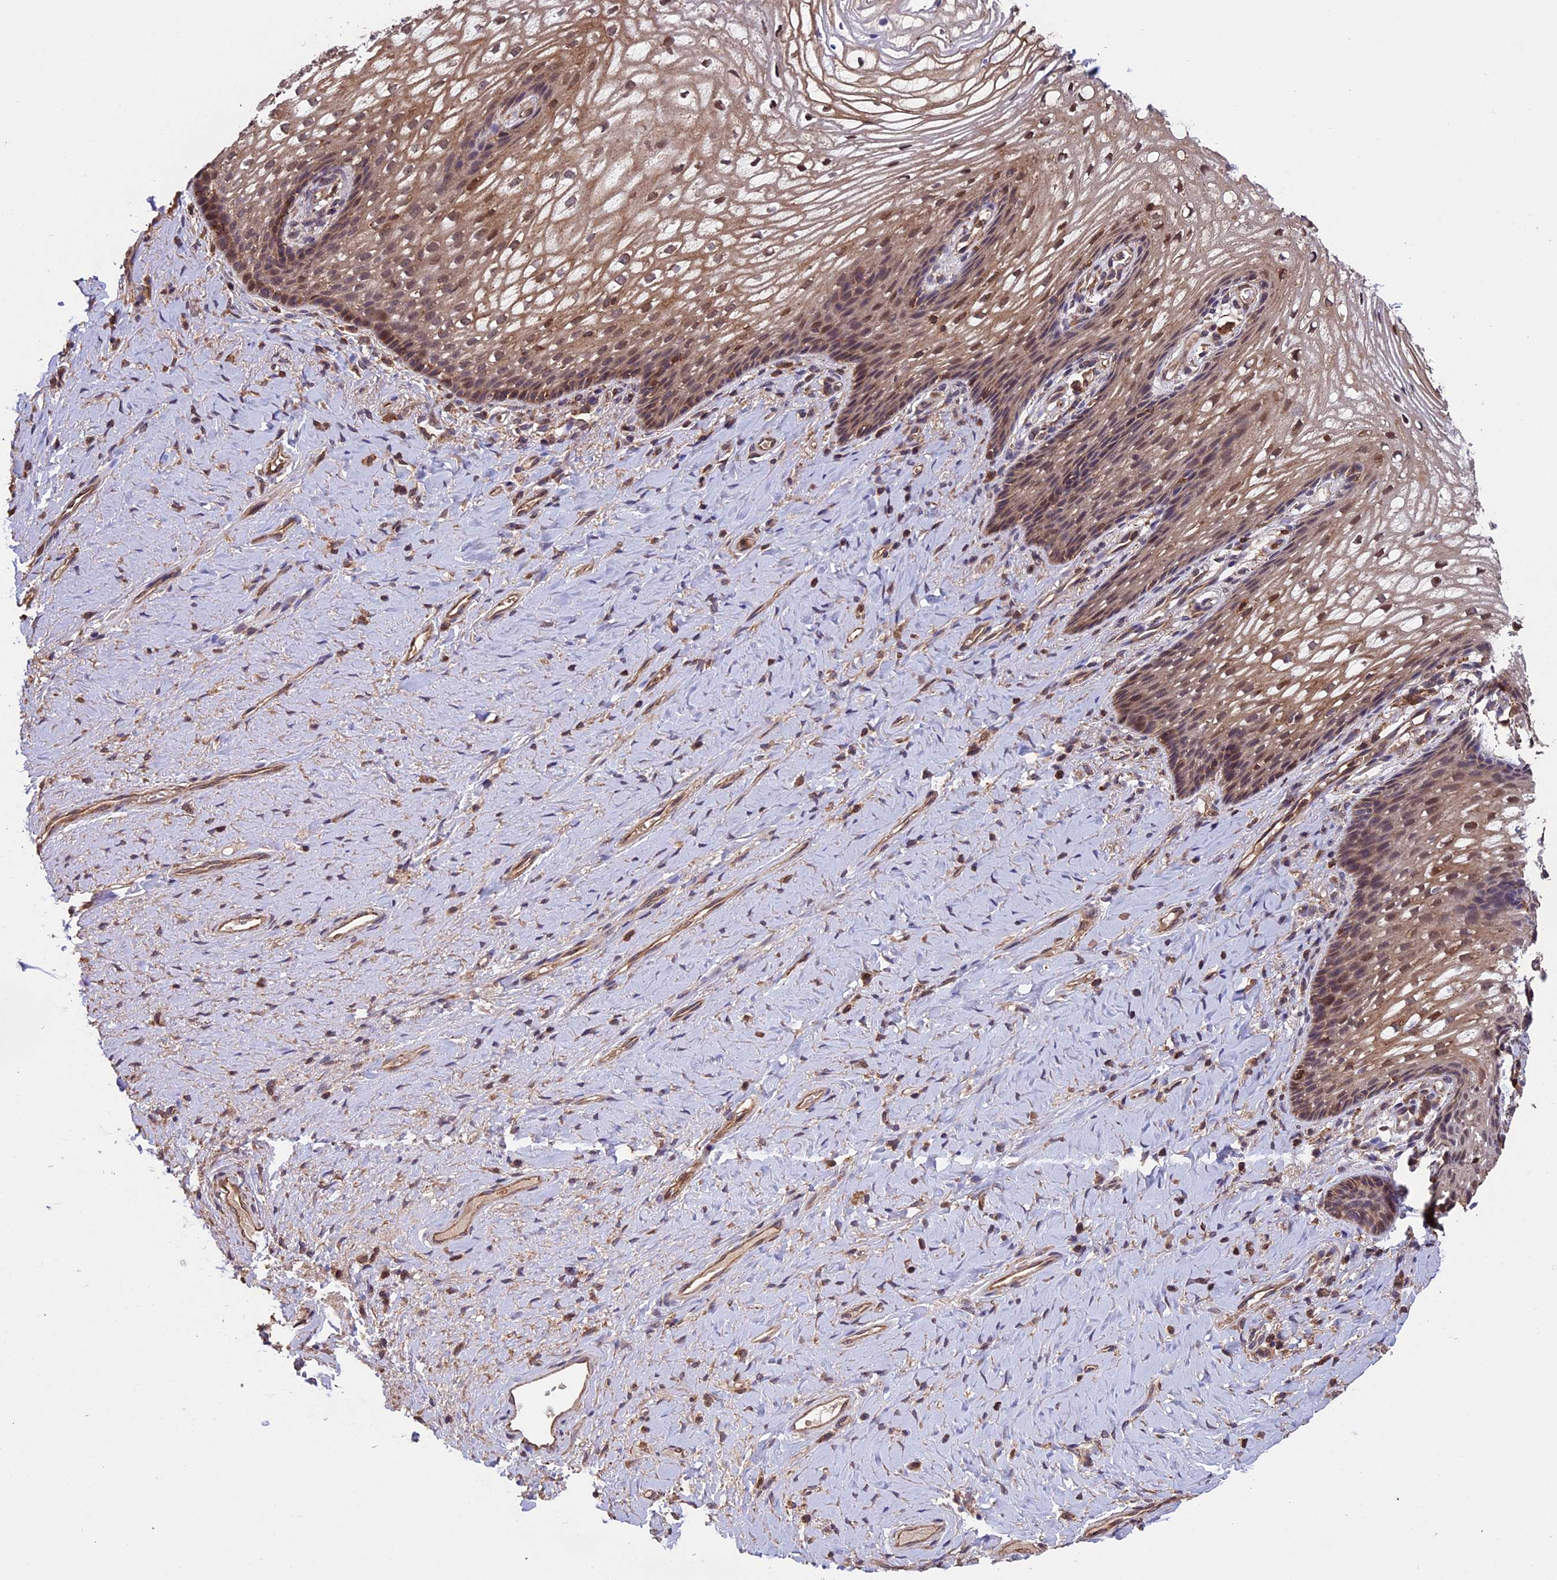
{"staining": {"intensity": "moderate", "quantity": ">75%", "location": "cytoplasmic/membranous,nuclear"}, "tissue": "vagina", "cell_type": "Squamous epithelial cells", "image_type": "normal", "snomed": [{"axis": "morphology", "description": "Normal tissue, NOS"}, {"axis": "topography", "description": "Vagina"}], "caption": "Brown immunohistochemical staining in normal human vagina reveals moderate cytoplasmic/membranous,nuclear staining in about >75% of squamous epithelial cells.", "gene": "PKD2L2", "patient": {"sex": "female", "age": 60}}